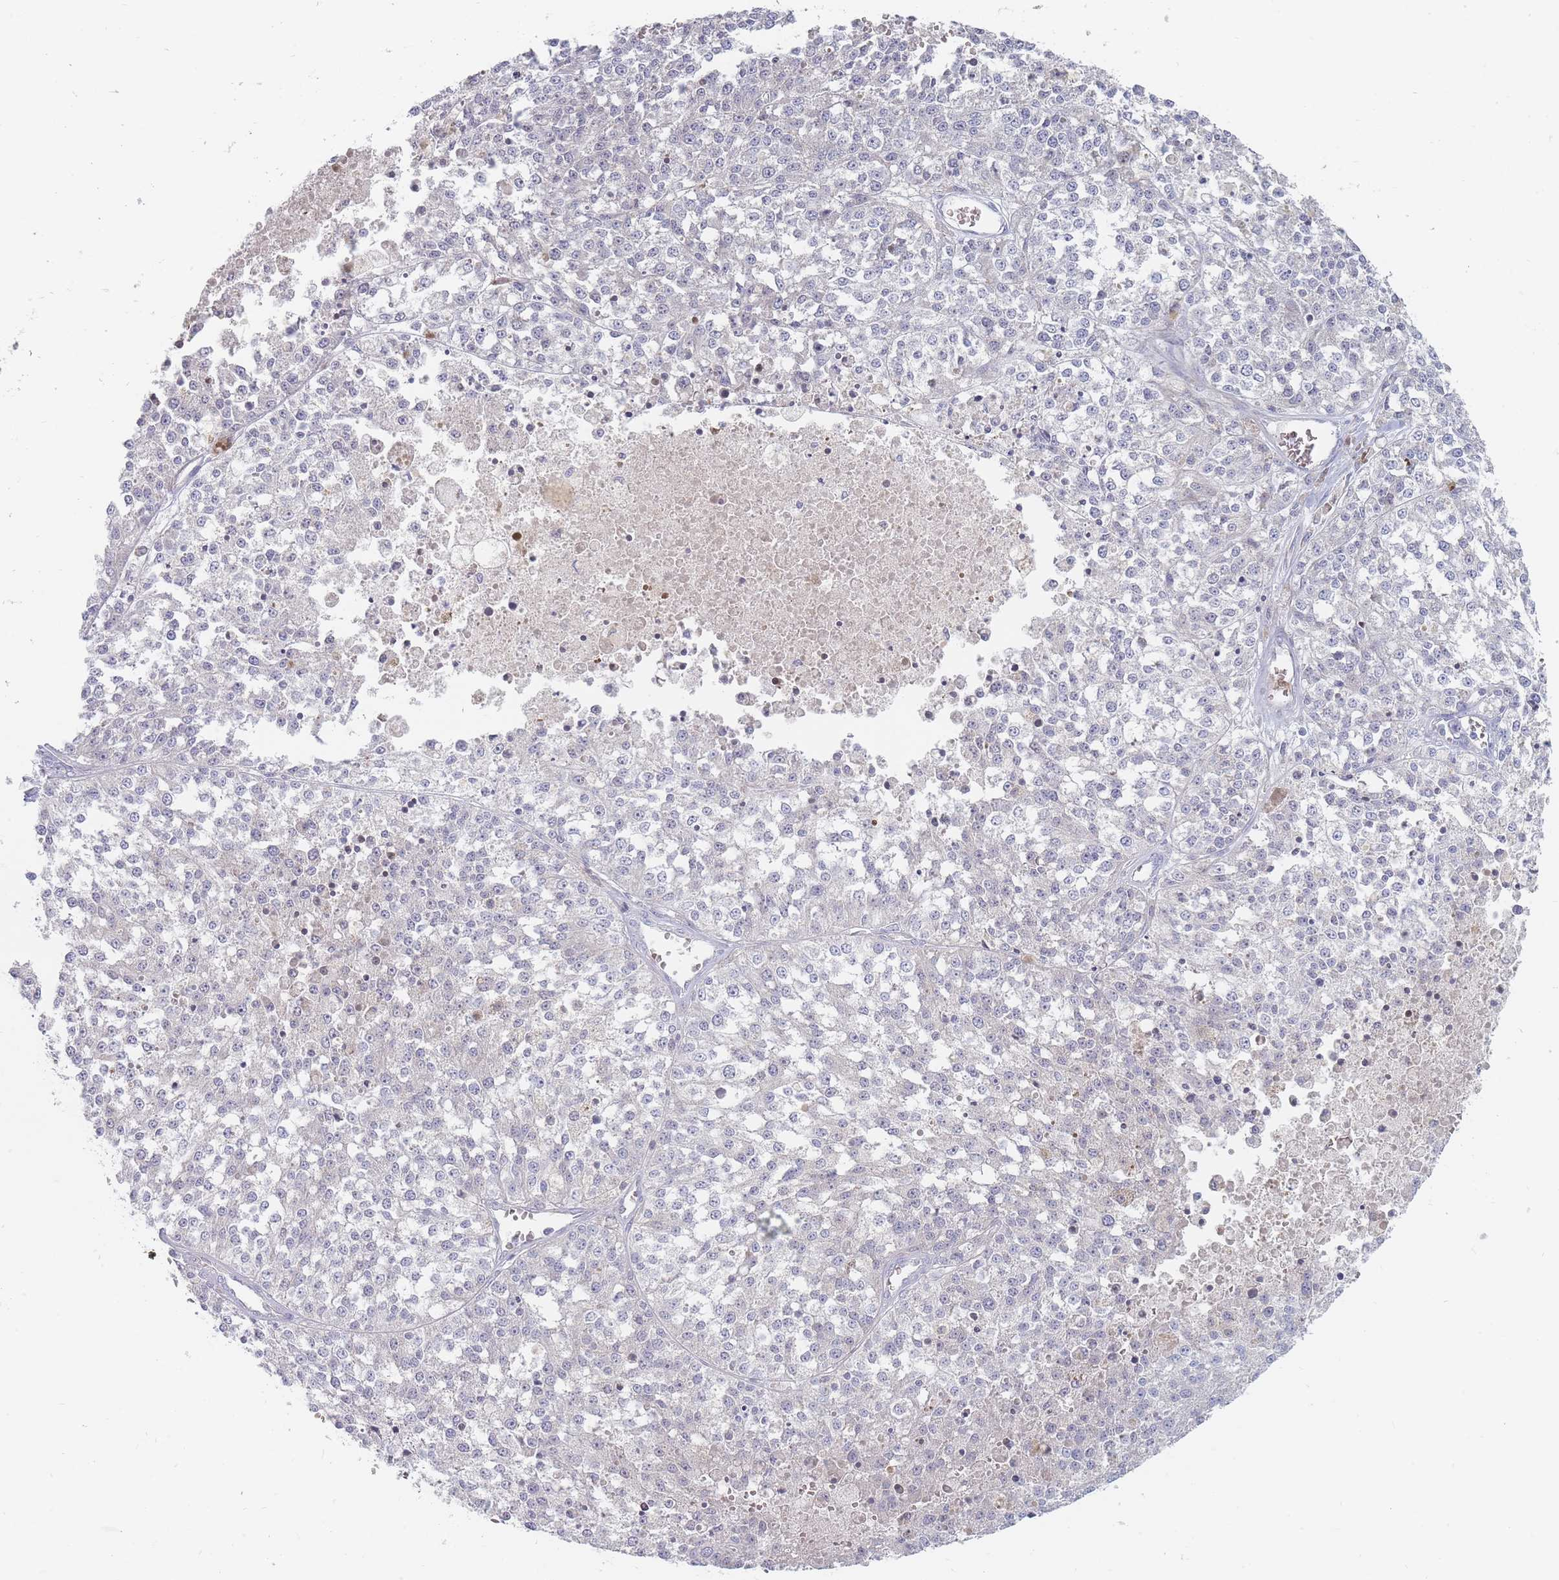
{"staining": {"intensity": "negative", "quantity": "none", "location": "none"}, "tissue": "melanoma", "cell_type": "Tumor cells", "image_type": "cancer", "snomed": [{"axis": "morphology", "description": "Malignant melanoma, NOS"}, {"axis": "topography", "description": "Skin"}], "caption": "High power microscopy photomicrograph of an IHC micrograph of malignant melanoma, revealing no significant positivity in tumor cells.", "gene": "SPATS1", "patient": {"sex": "female", "age": 64}}